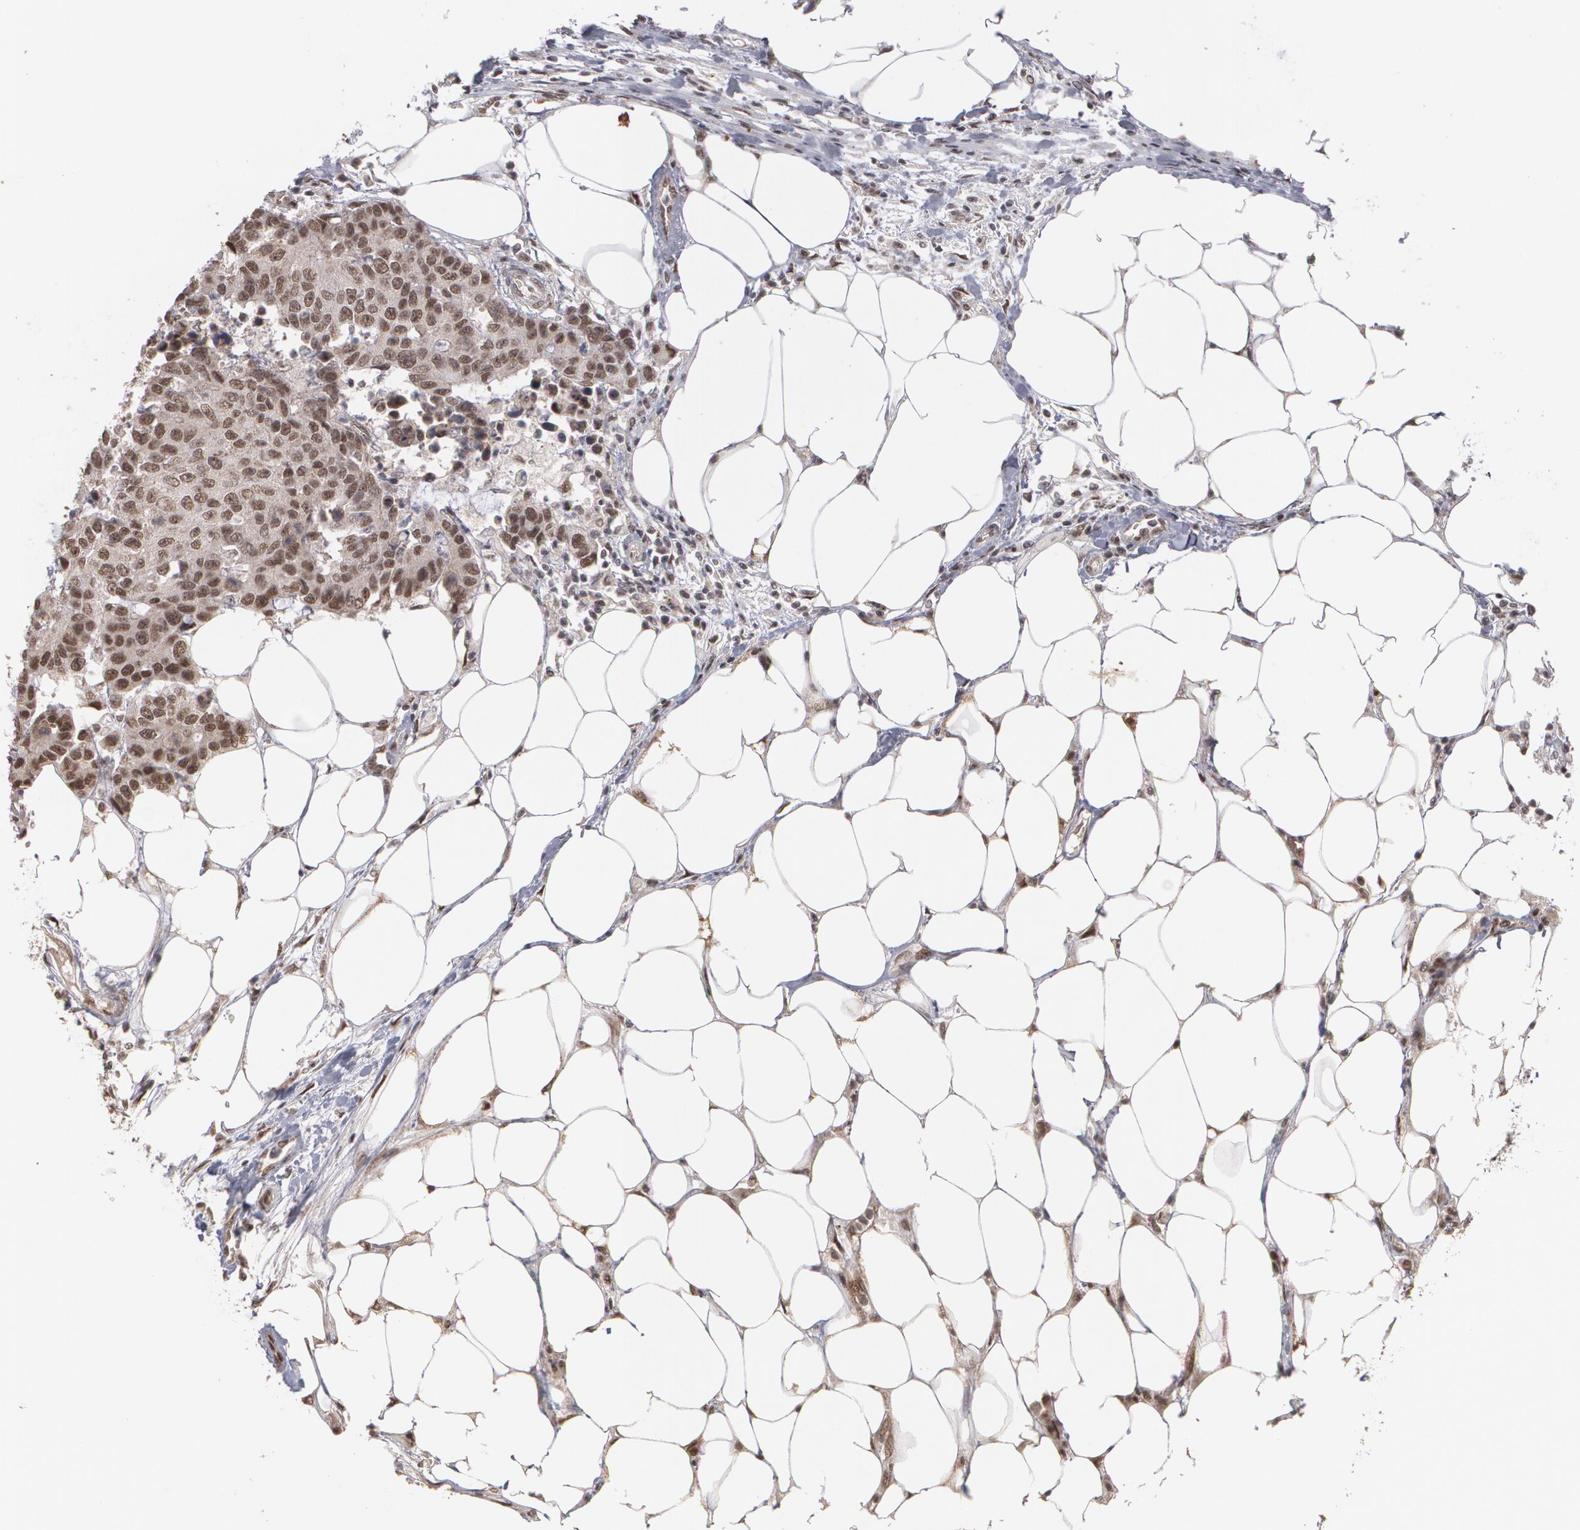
{"staining": {"intensity": "moderate", "quantity": ">75%", "location": "cytoplasmic/membranous,nuclear"}, "tissue": "colorectal cancer", "cell_type": "Tumor cells", "image_type": "cancer", "snomed": [{"axis": "morphology", "description": "Adenocarcinoma, NOS"}, {"axis": "topography", "description": "Colon"}], "caption": "This photomicrograph shows IHC staining of human colorectal cancer (adenocarcinoma), with medium moderate cytoplasmic/membranous and nuclear positivity in about >75% of tumor cells.", "gene": "ZNF75A", "patient": {"sex": "female", "age": 86}}